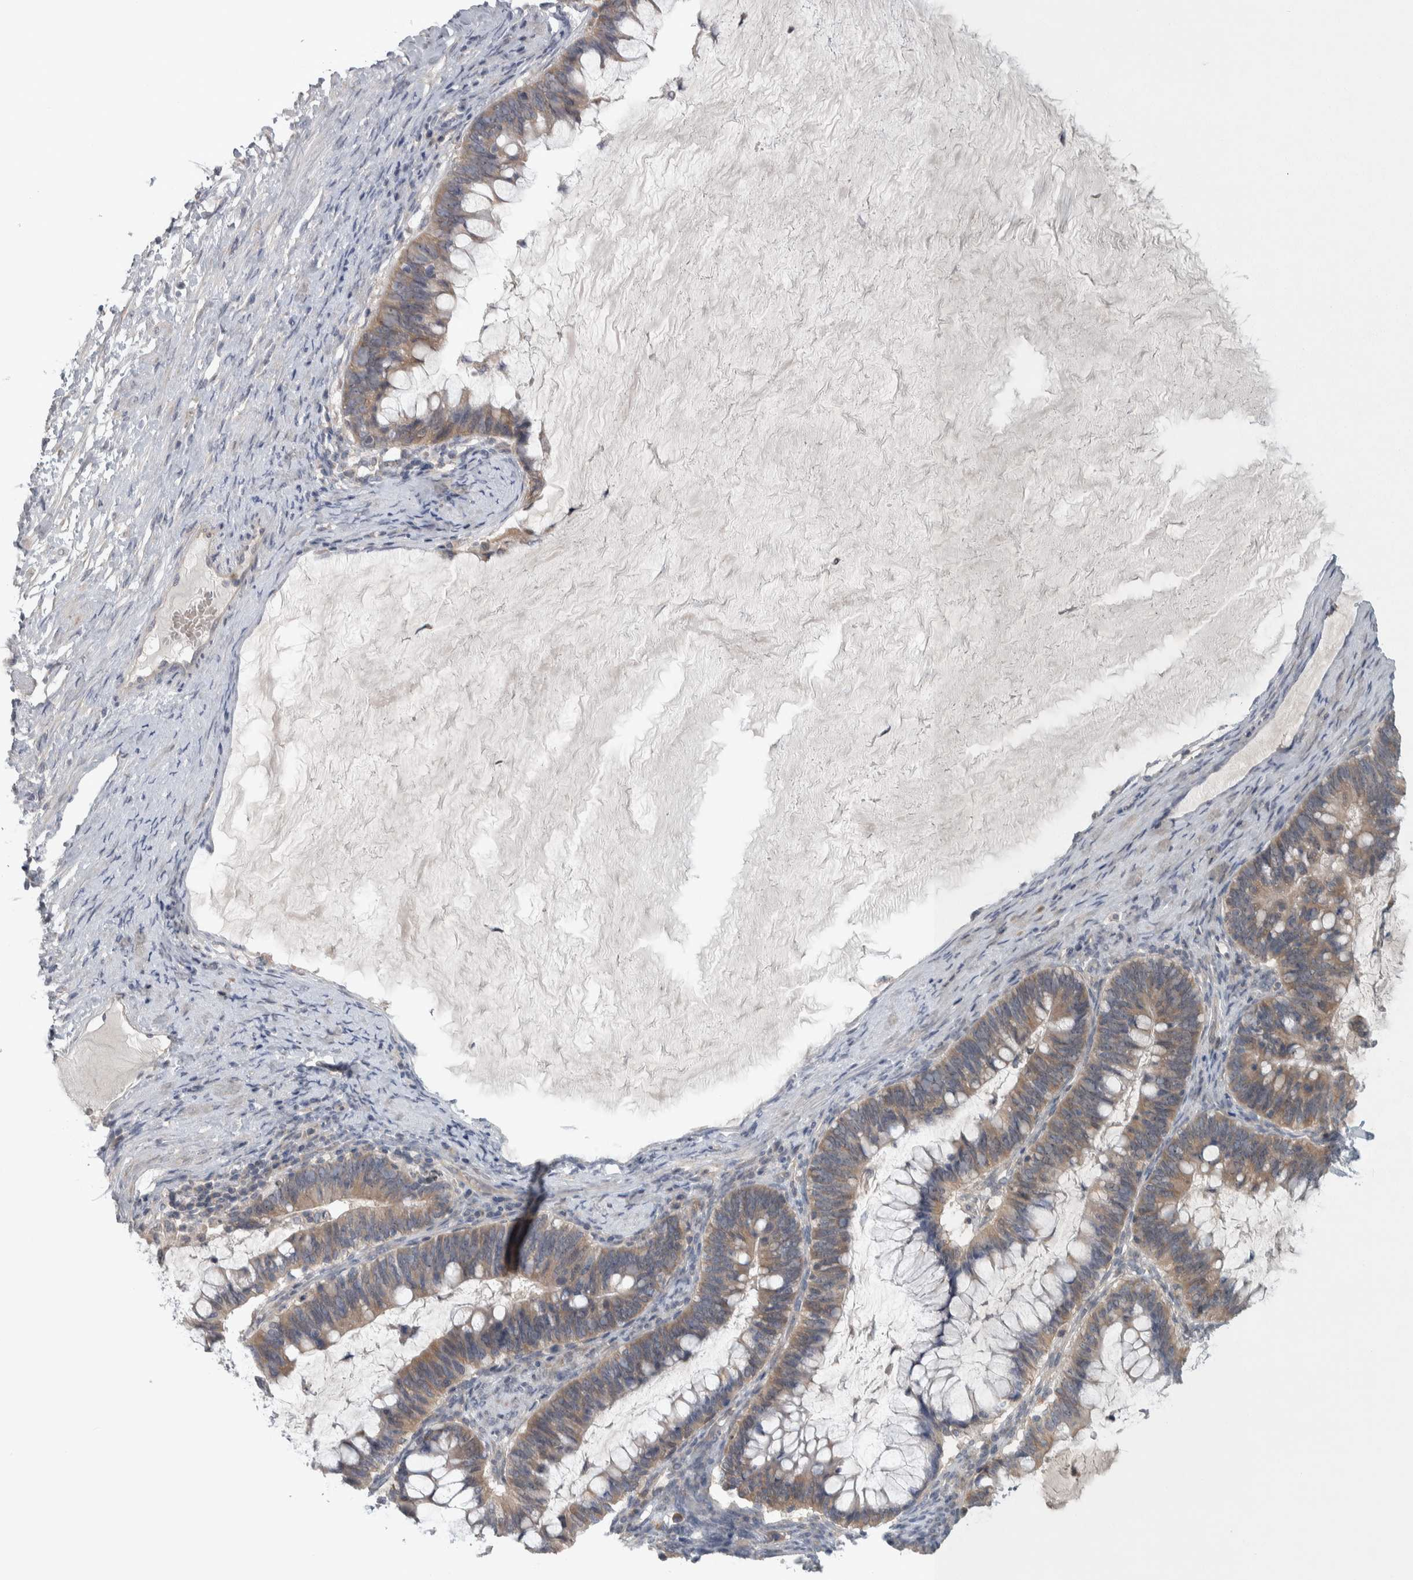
{"staining": {"intensity": "moderate", "quantity": ">75%", "location": "cytoplasmic/membranous"}, "tissue": "ovarian cancer", "cell_type": "Tumor cells", "image_type": "cancer", "snomed": [{"axis": "morphology", "description": "Cystadenocarcinoma, mucinous, NOS"}, {"axis": "topography", "description": "Ovary"}], "caption": "IHC photomicrograph of neoplastic tissue: human ovarian cancer (mucinous cystadenocarcinoma) stained using immunohistochemistry (IHC) reveals medium levels of moderate protein expression localized specifically in the cytoplasmic/membranous of tumor cells, appearing as a cytoplasmic/membranous brown color.", "gene": "SRP68", "patient": {"sex": "female", "age": 61}}